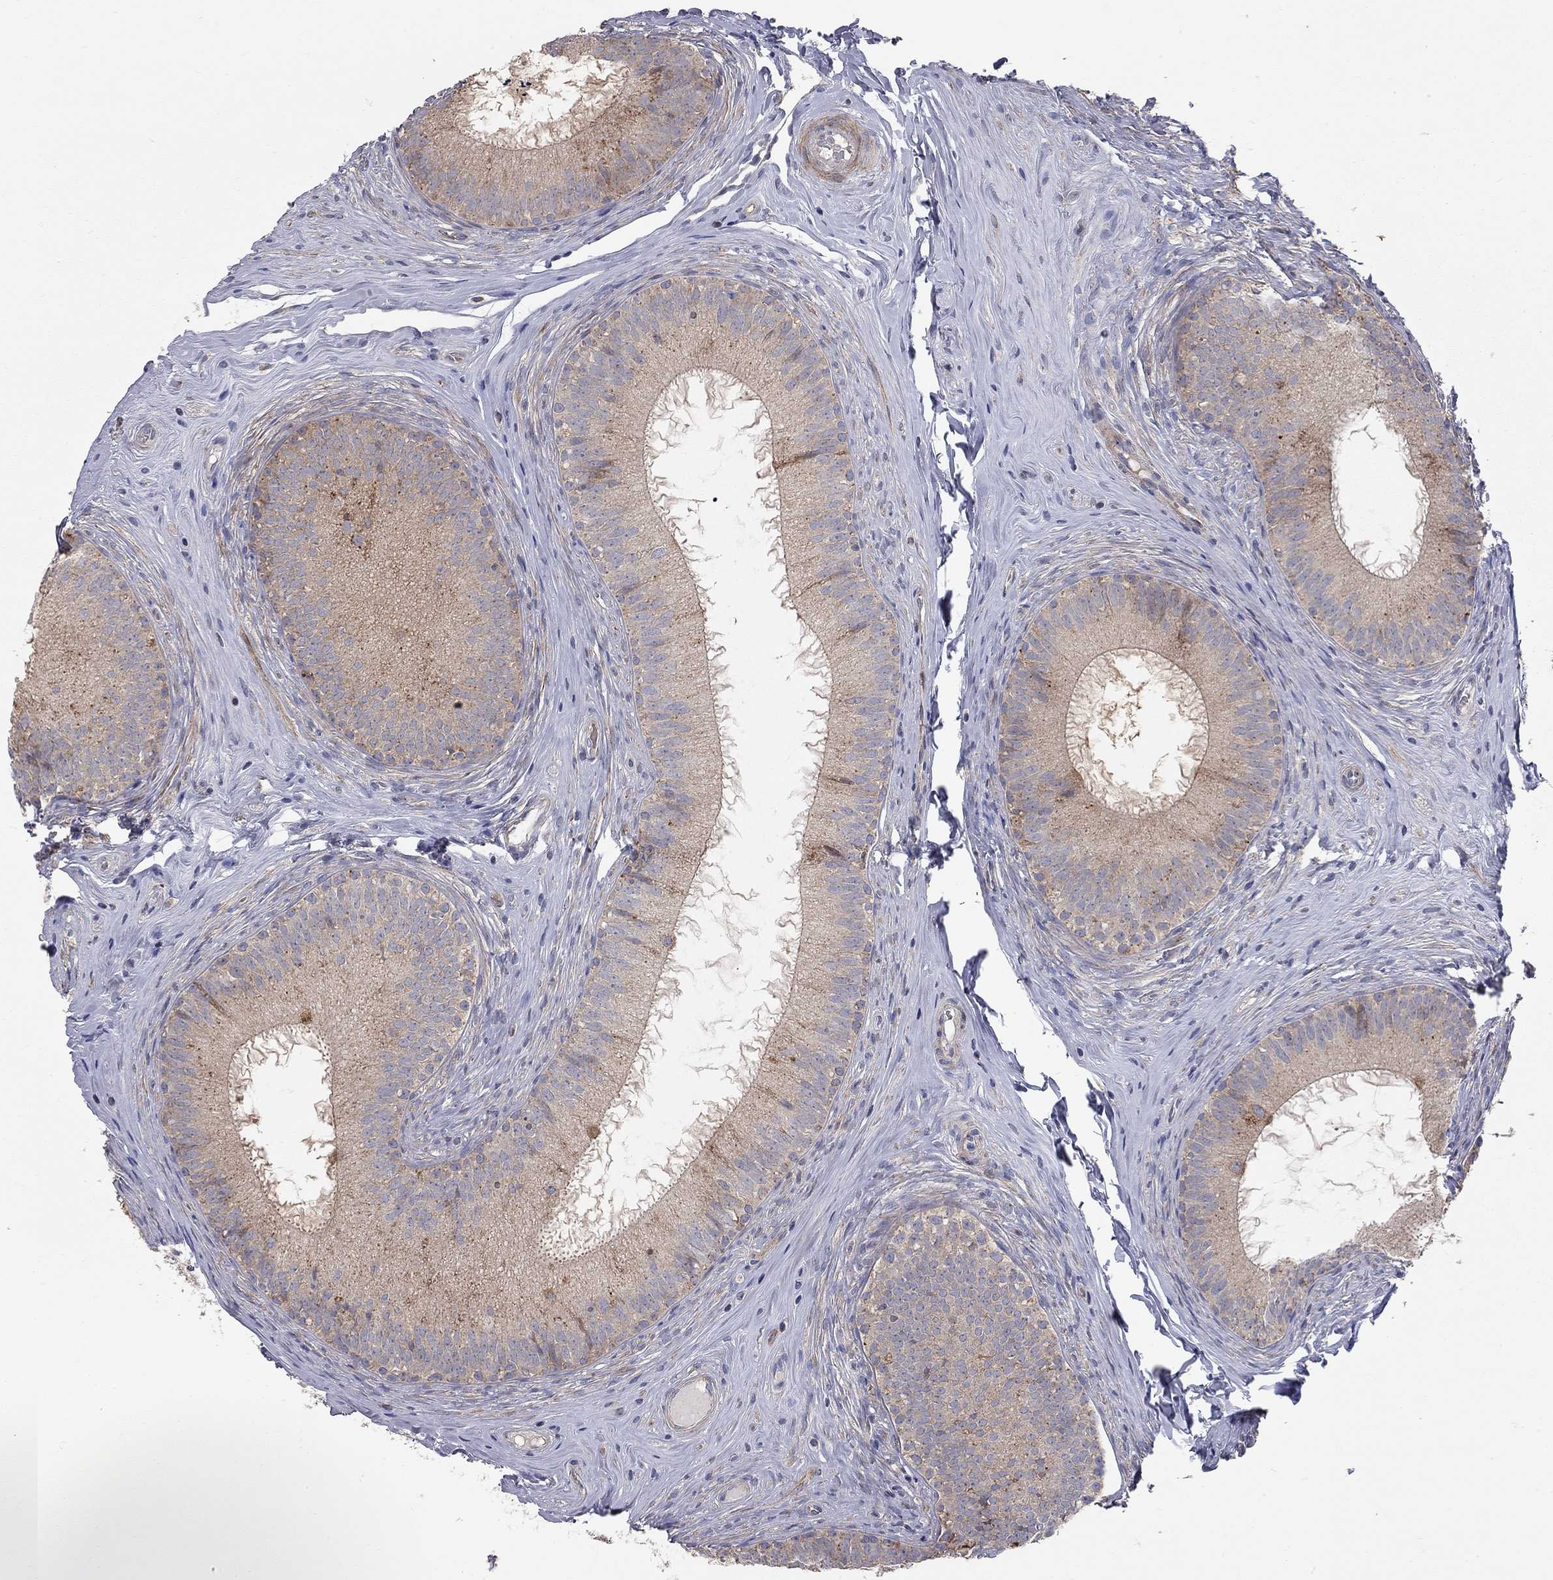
{"staining": {"intensity": "strong", "quantity": "<25%", "location": "cytoplasmic/membranous"}, "tissue": "epididymis", "cell_type": "Glandular cells", "image_type": "normal", "snomed": [{"axis": "morphology", "description": "Normal tissue, NOS"}, {"axis": "morphology", "description": "Carcinoma, Embryonal, NOS"}, {"axis": "topography", "description": "Testis"}, {"axis": "topography", "description": "Epididymis"}], "caption": "Epididymis stained for a protein displays strong cytoplasmic/membranous positivity in glandular cells. The protein is stained brown, and the nuclei are stained in blue (DAB IHC with brightfield microscopy, high magnification).", "gene": "KANSL1L", "patient": {"sex": "male", "age": 24}}